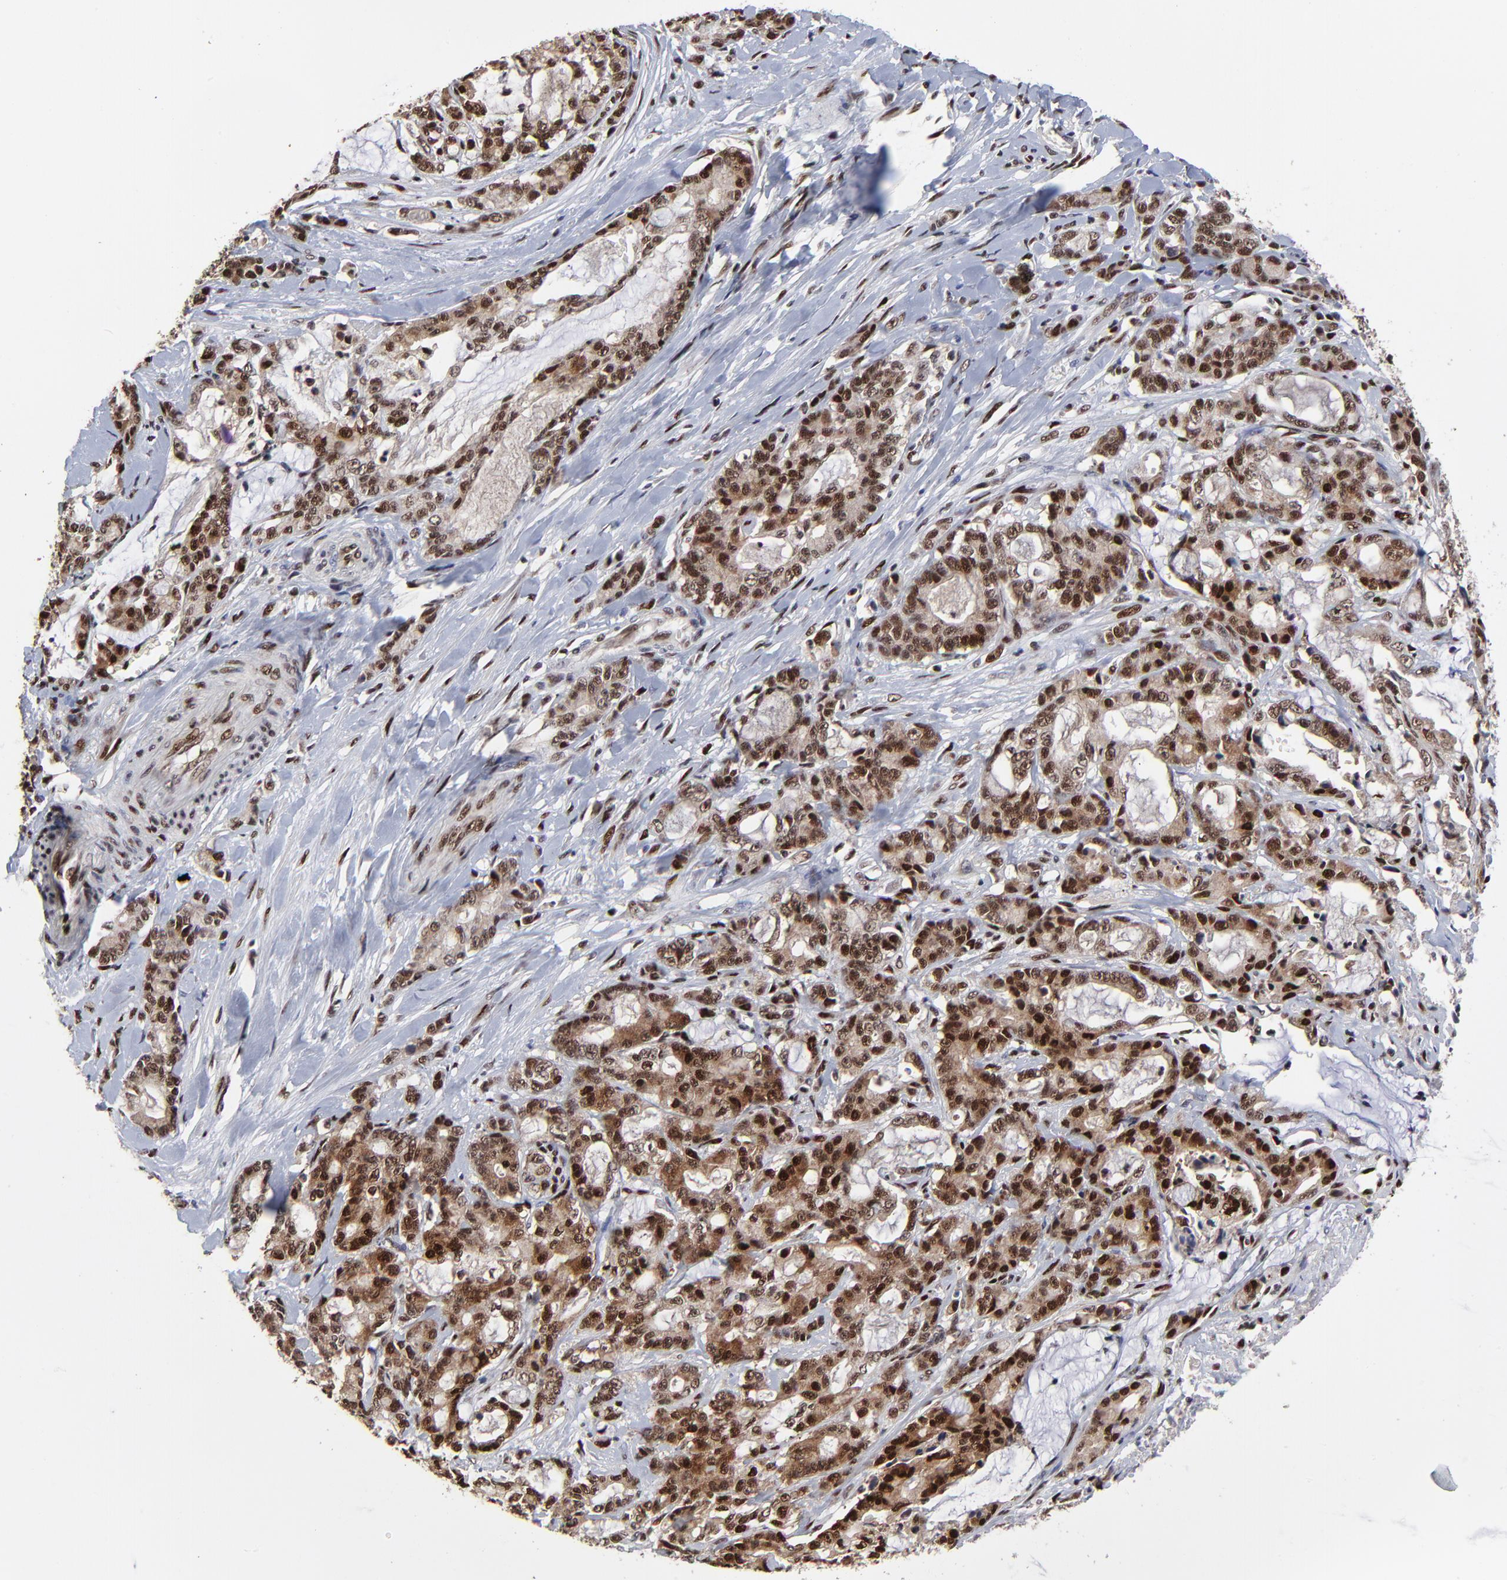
{"staining": {"intensity": "strong", "quantity": ">75%", "location": "nuclear"}, "tissue": "pancreatic cancer", "cell_type": "Tumor cells", "image_type": "cancer", "snomed": [{"axis": "morphology", "description": "Adenocarcinoma, NOS"}, {"axis": "topography", "description": "Pancreas"}], "caption": "High-power microscopy captured an IHC histopathology image of pancreatic cancer, revealing strong nuclear positivity in about >75% of tumor cells.", "gene": "RBM22", "patient": {"sex": "female", "age": 73}}